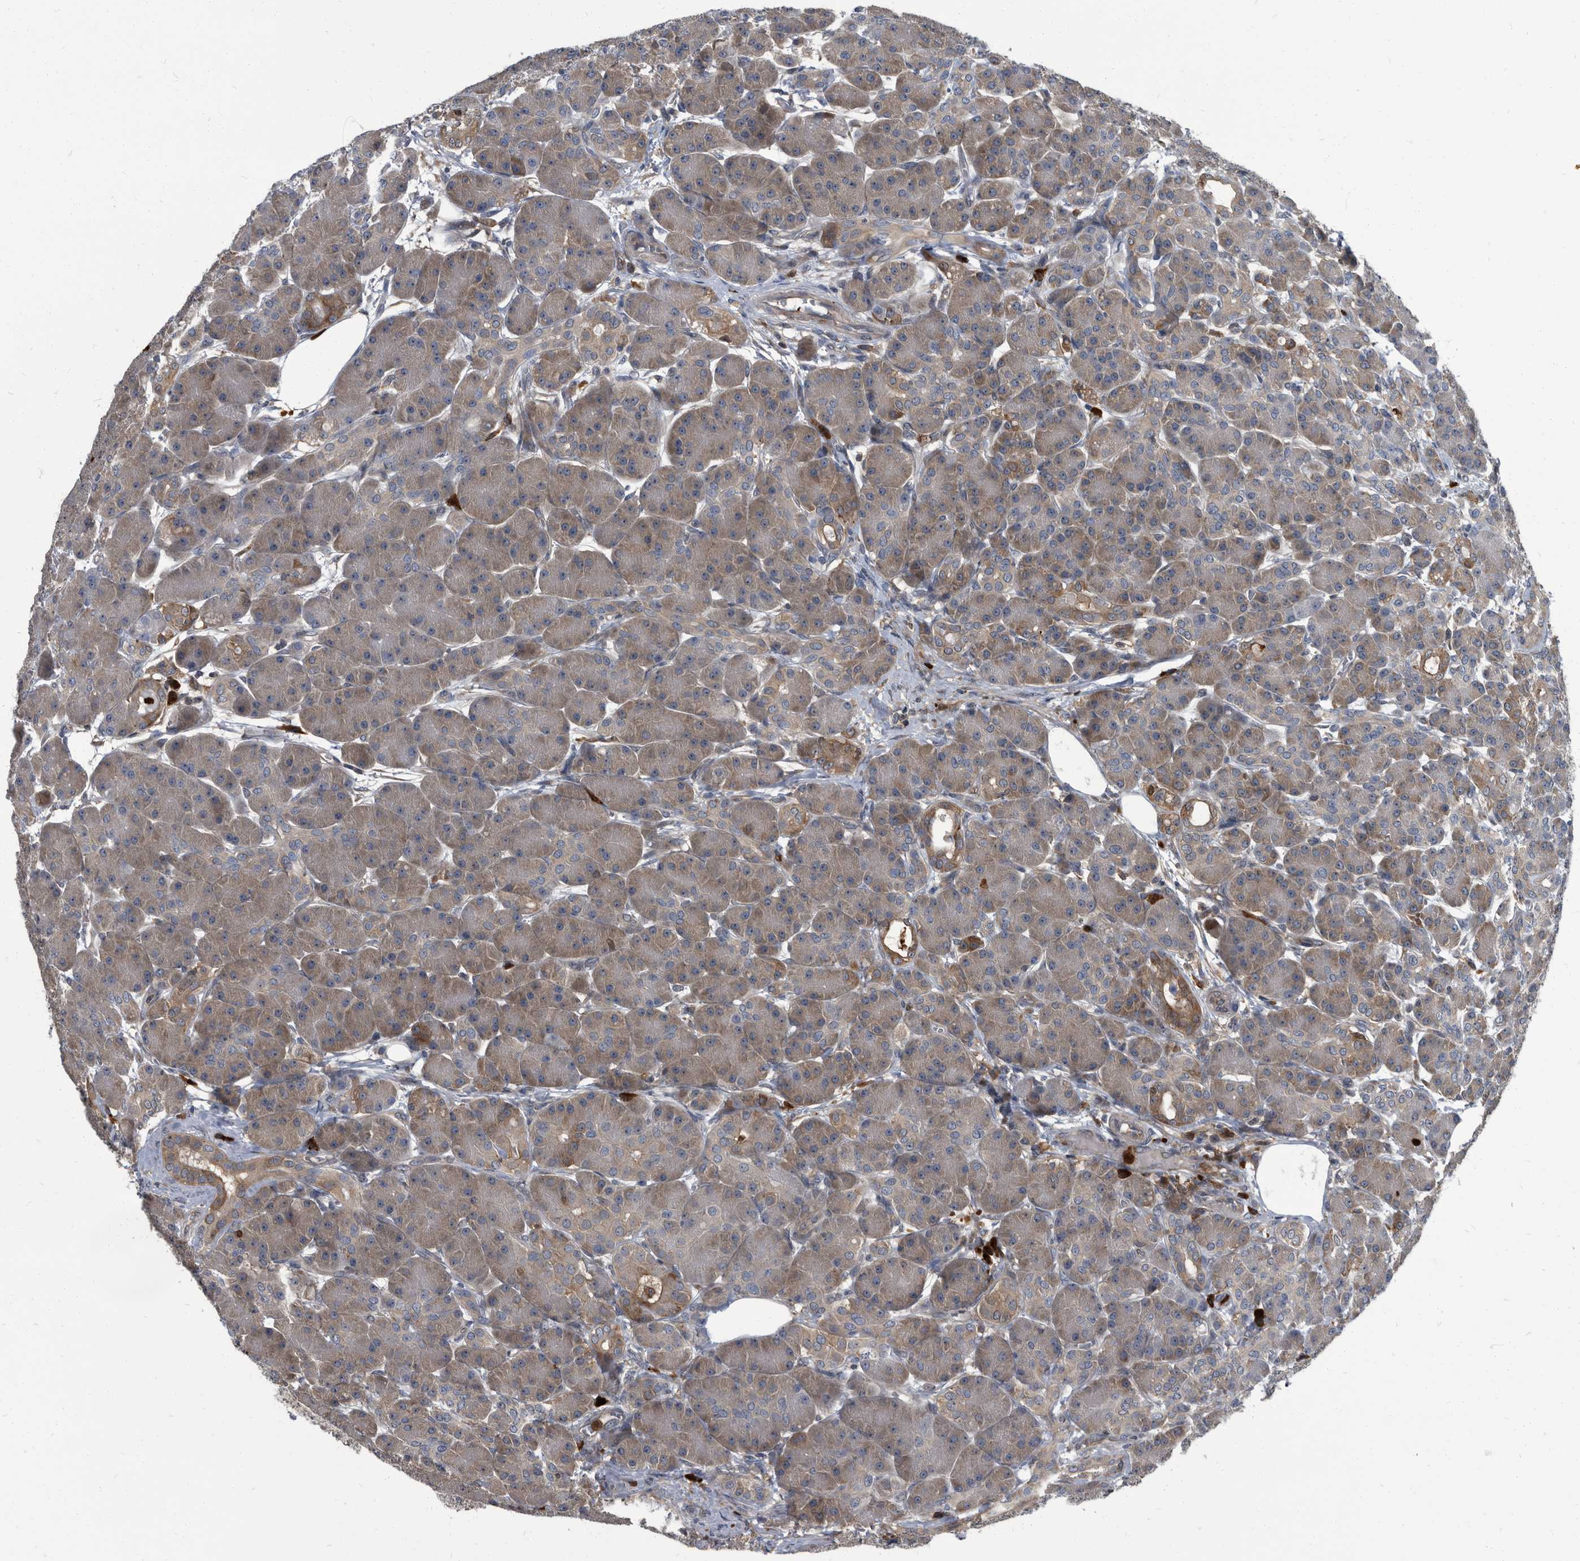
{"staining": {"intensity": "weak", "quantity": "25%-75%", "location": "cytoplasmic/membranous"}, "tissue": "pancreas", "cell_type": "Exocrine glandular cells", "image_type": "normal", "snomed": [{"axis": "morphology", "description": "Normal tissue, NOS"}, {"axis": "topography", "description": "Pancreas"}], "caption": "High-magnification brightfield microscopy of benign pancreas stained with DAB (3,3'-diaminobenzidine) (brown) and counterstained with hematoxylin (blue). exocrine glandular cells exhibit weak cytoplasmic/membranous staining is appreciated in approximately25%-75% of cells.", "gene": "CDV3", "patient": {"sex": "male", "age": 63}}